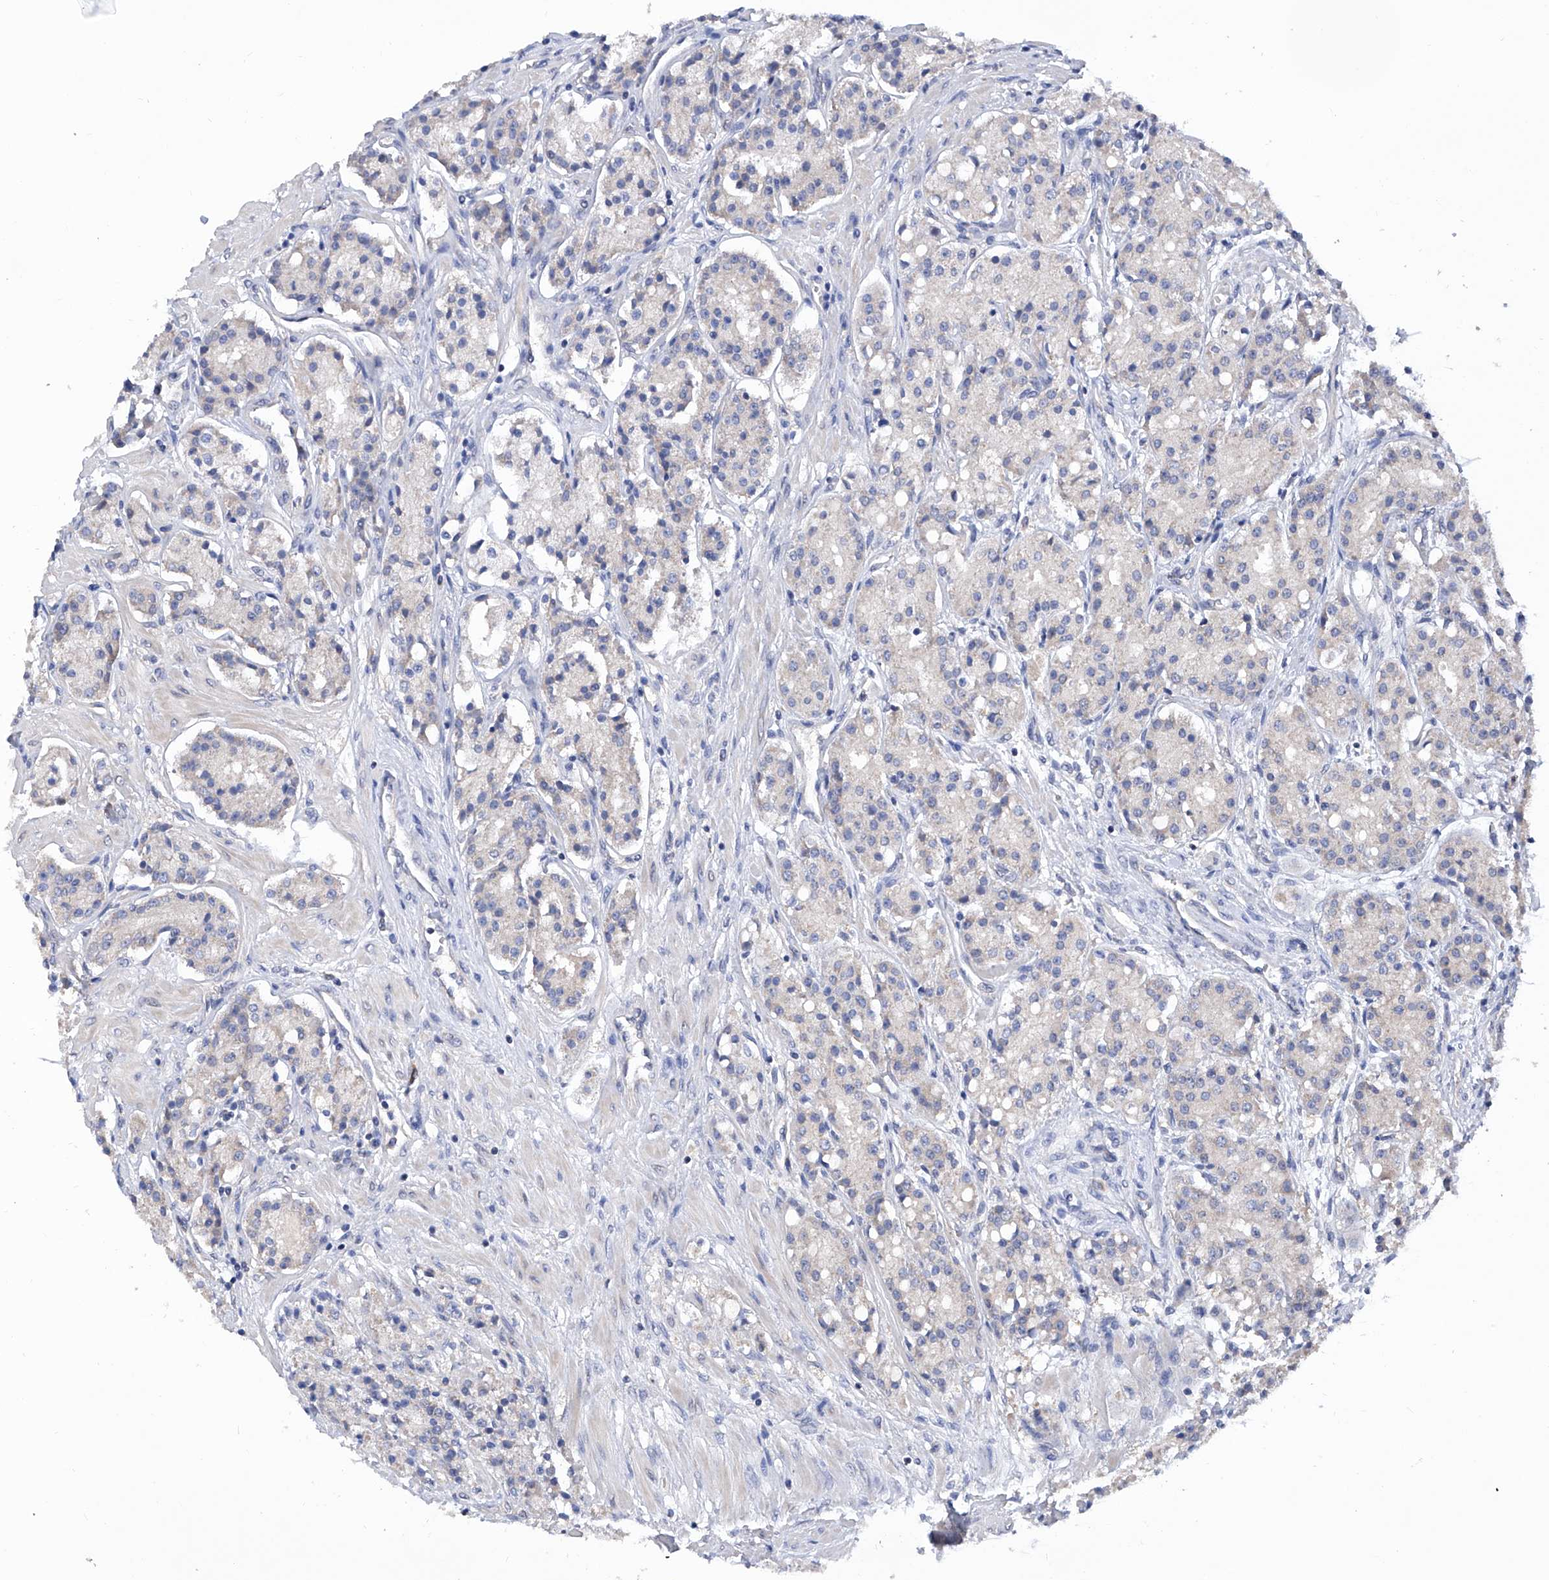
{"staining": {"intensity": "negative", "quantity": "none", "location": "none"}, "tissue": "prostate cancer", "cell_type": "Tumor cells", "image_type": "cancer", "snomed": [{"axis": "morphology", "description": "Adenocarcinoma, High grade"}, {"axis": "topography", "description": "Prostate"}], "caption": "The photomicrograph shows no significant positivity in tumor cells of adenocarcinoma (high-grade) (prostate).", "gene": "USP45", "patient": {"sex": "male", "age": 60}}